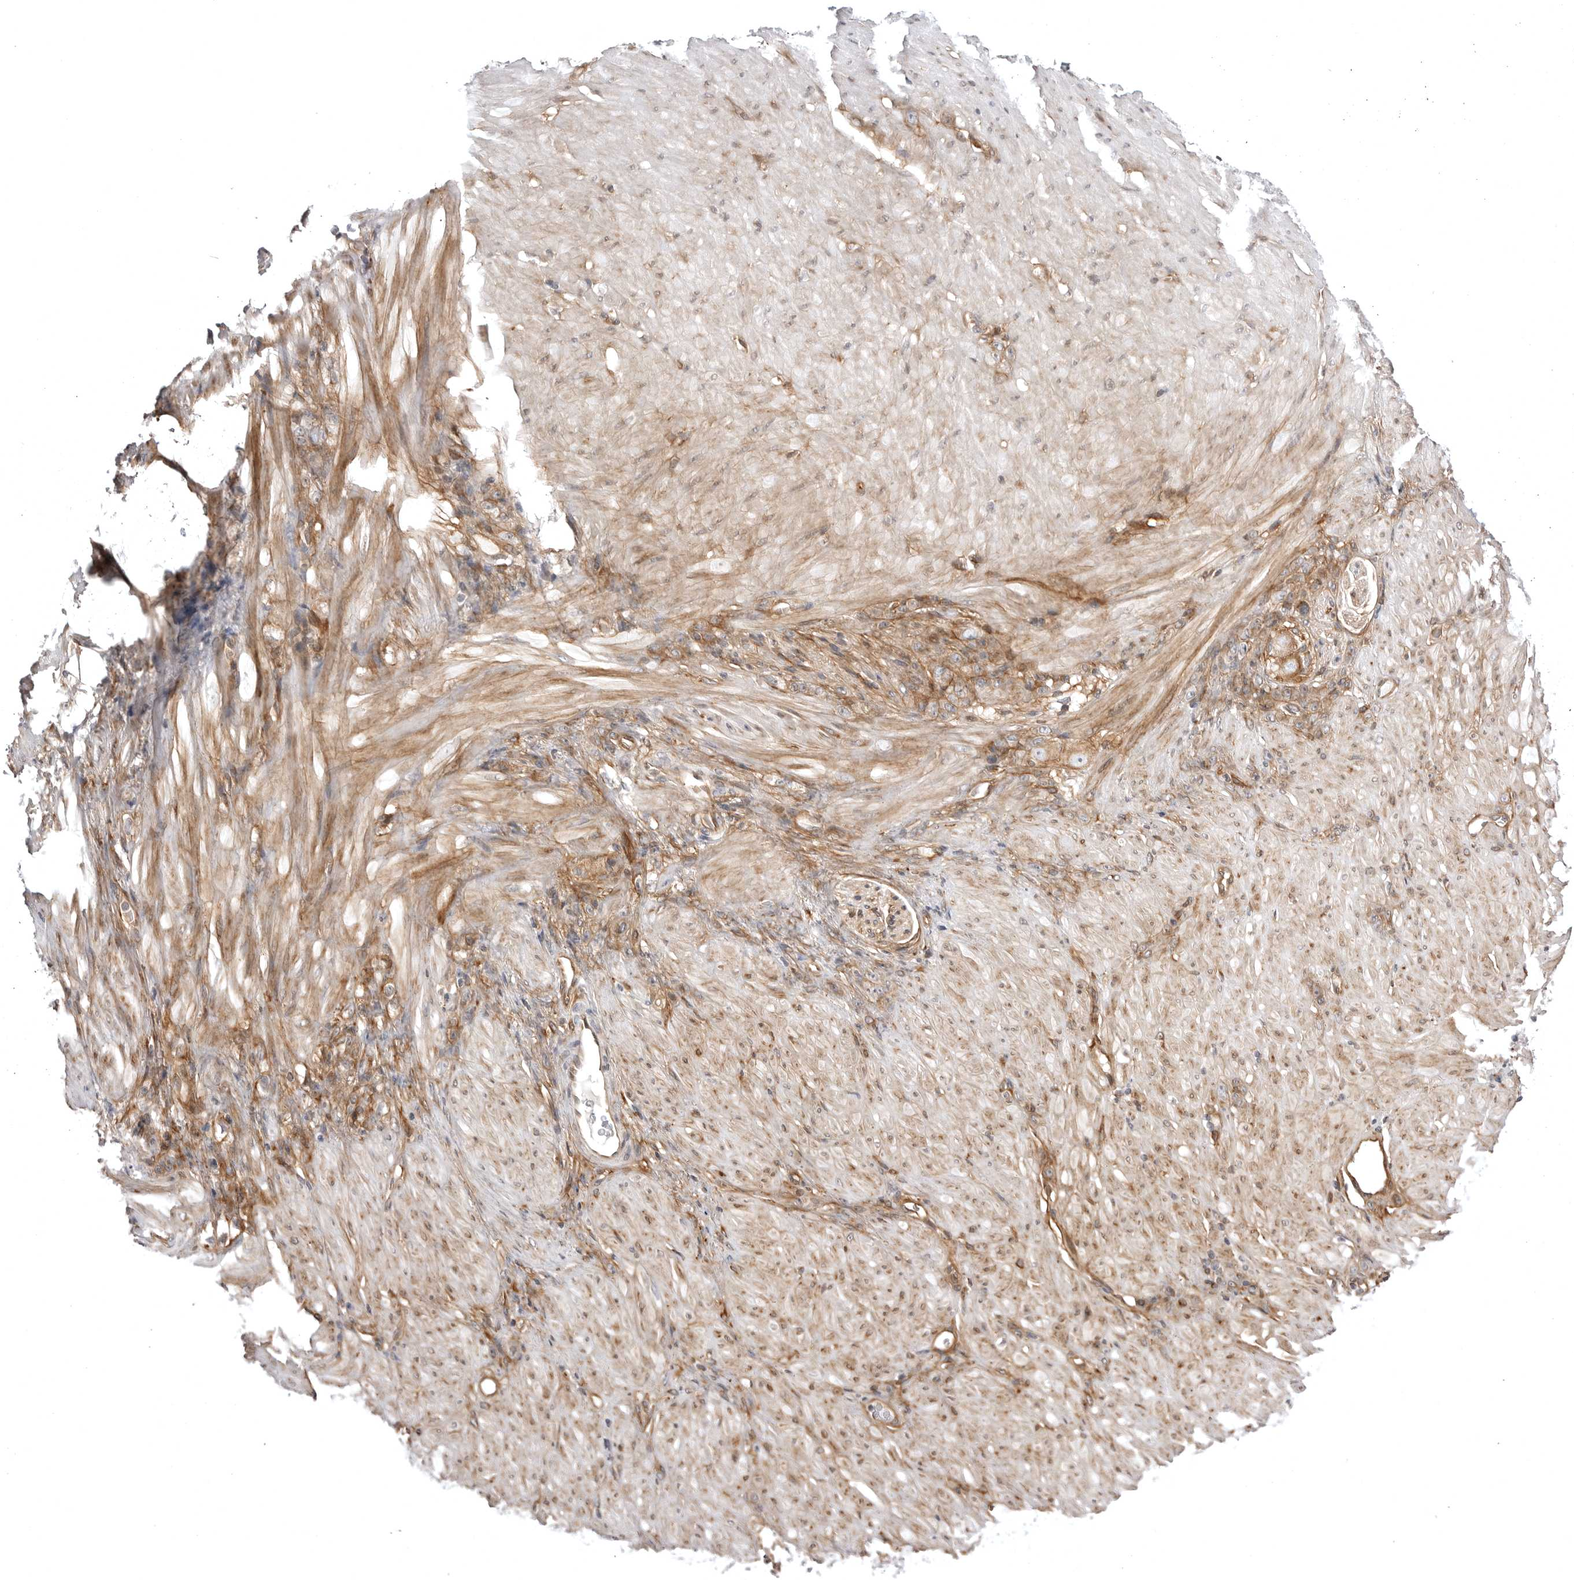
{"staining": {"intensity": "weak", "quantity": "25%-75%", "location": "cytoplasmic/membranous"}, "tissue": "stomach cancer", "cell_type": "Tumor cells", "image_type": "cancer", "snomed": [{"axis": "morphology", "description": "Normal tissue, NOS"}, {"axis": "morphology", "description": "Adenocarcinoma, NOS"}, {"axis": "topography", "description": "Stomach"}], "caption": "Human stomach cancer stained with a protein marker shows weak staining in tumor cells.", "gene": "ARL5A", "patient": {"sex": "male", "age": 82}}